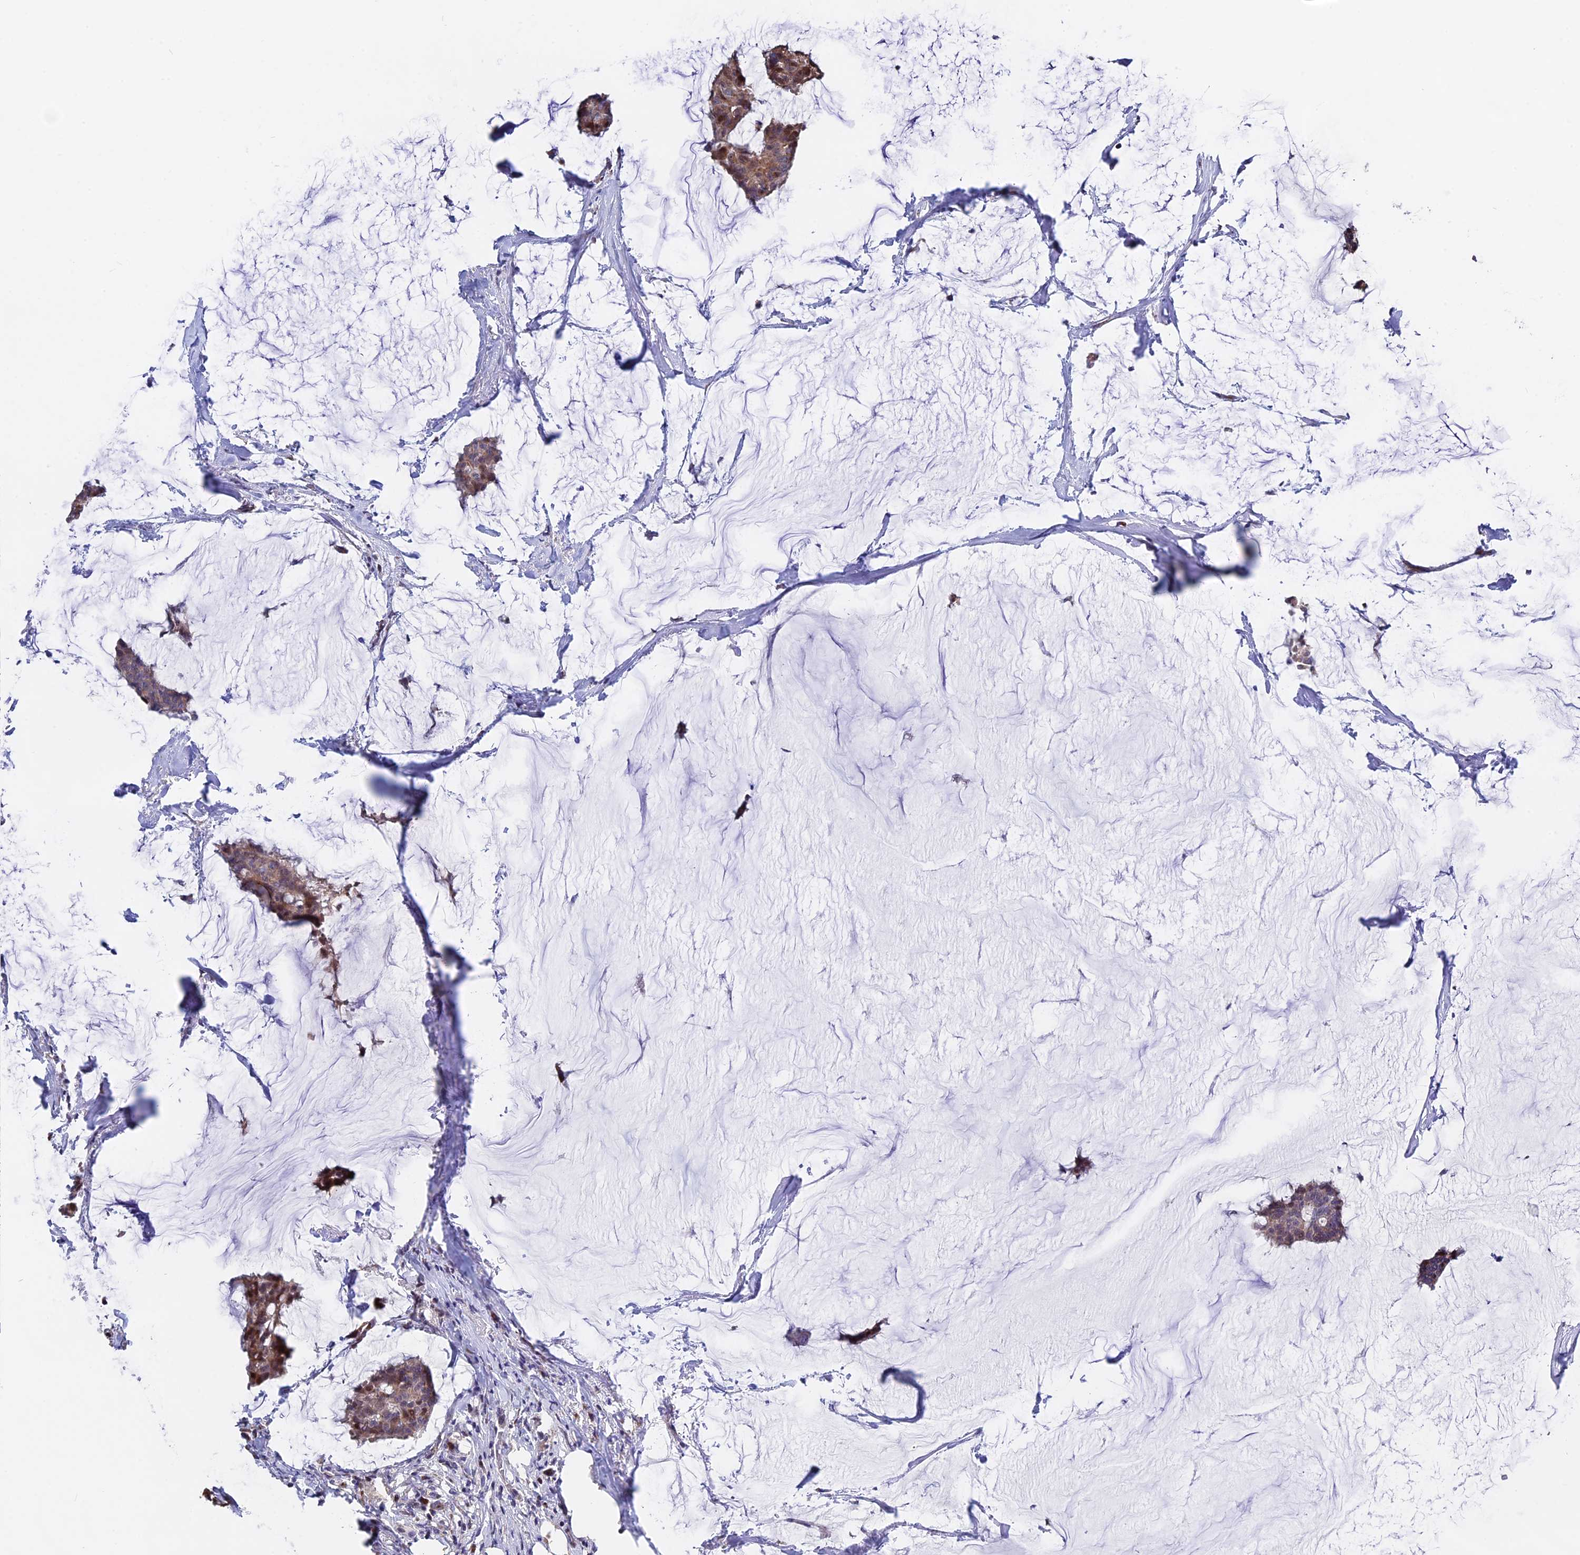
{"staining": {"intensity": "moderate", "quantity": ">75%", "location": "cytoplasmic/membranous"}, "tissue": "breast cancer", "cell_type": "Tumor cells", "image_type": "cancer", "snomed": [{"axis": "morphology", "description": "Duct carcinoma"}, {"axis": "topography", "description": "Breast"}], "caption": "Protein expression by immunohistochemistry reveals moderate cytoplasmic/membranous staining in approximately >75% of tumor cells in breast cancer (intraductal carcinoma).", "gene": "FAM174C", "patient": {"sex": "female", "age": 93}}